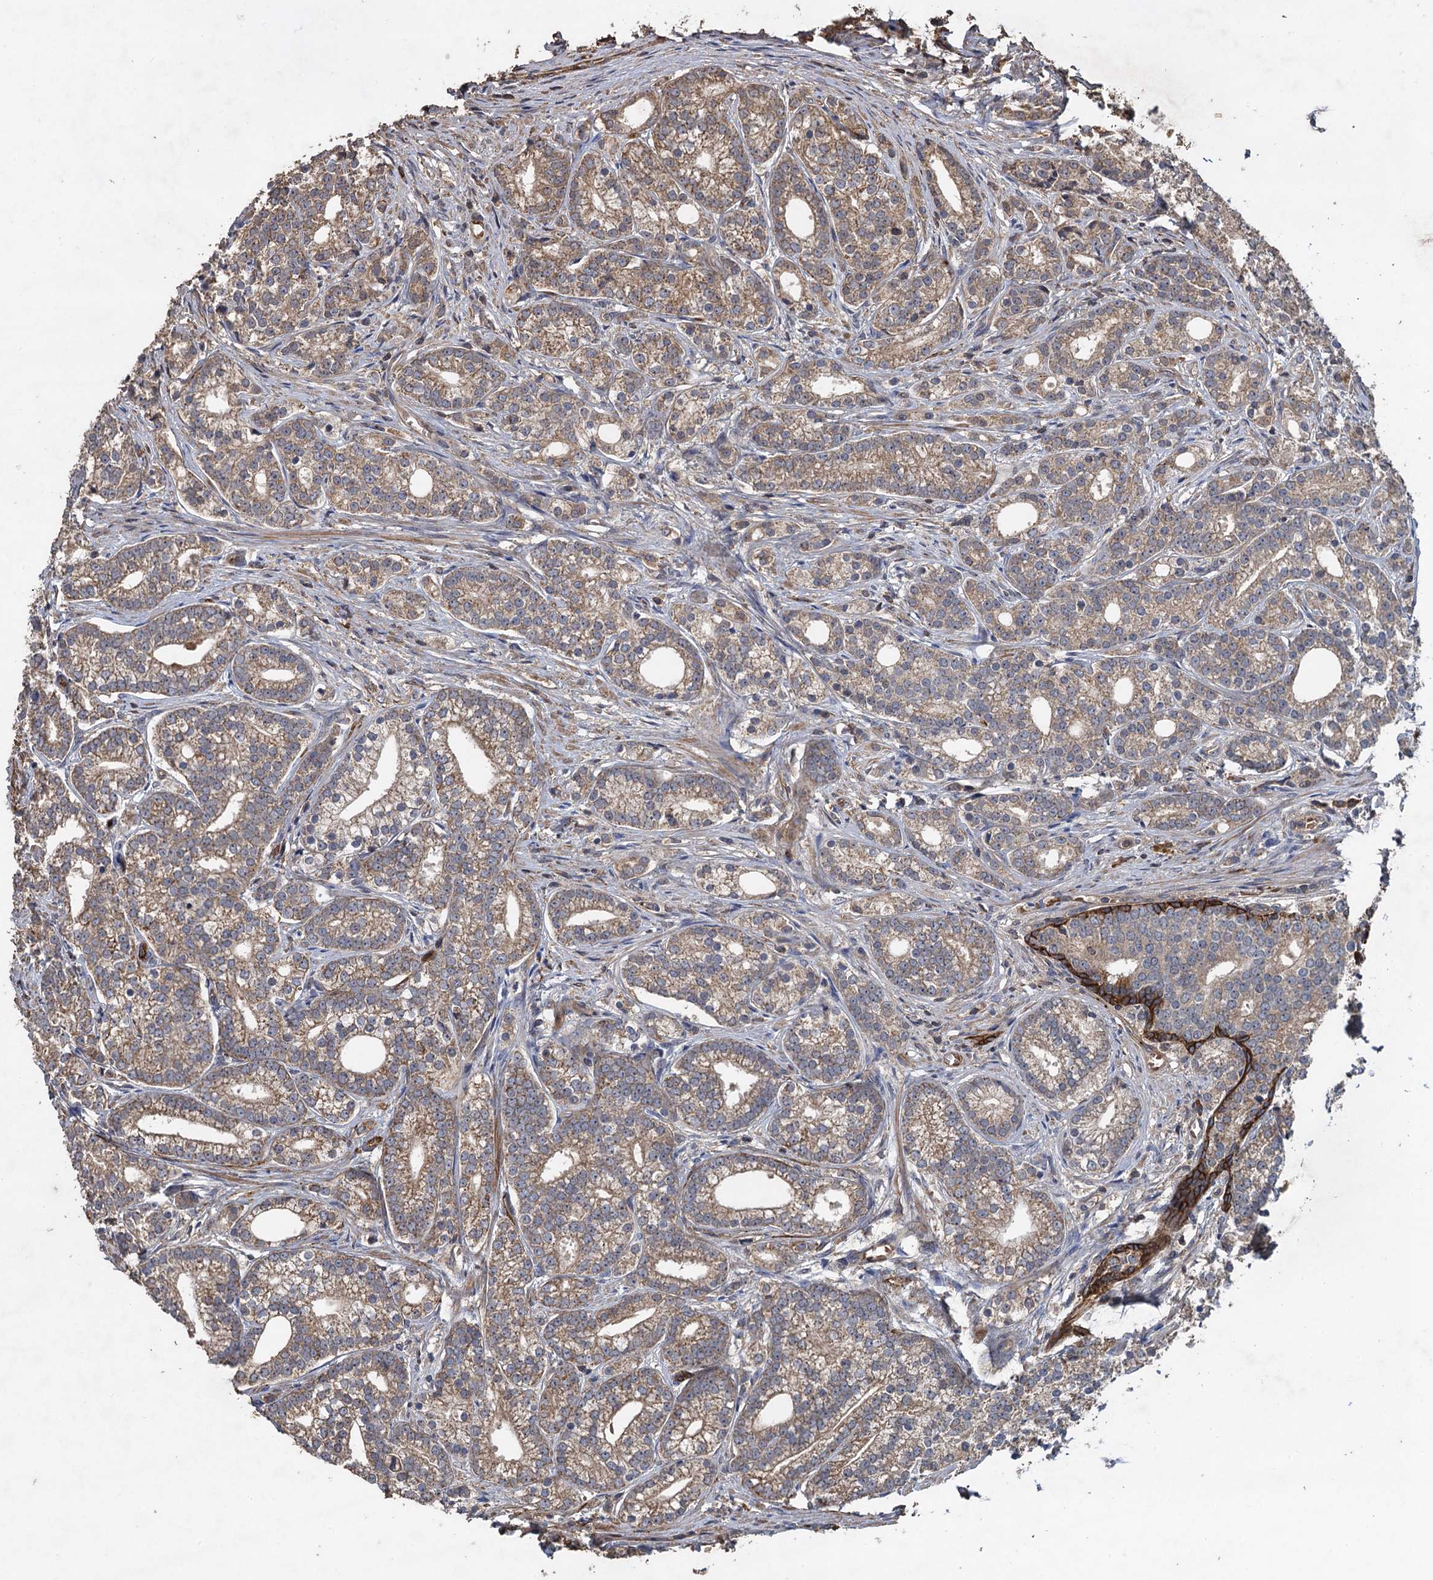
{"staining": {"intensity": "moderate", "quantity": ">75%", "location": "cytoplasmic/membranous"}, "tissue": "prostate cancer", "cell_type": "Tumor cells", "image_type": "cancer", "snomed": [{"axis": "morphology", "description": "Adenocarcinoma, Low grade"}, {"axis": "topography", "description": "Prostate"}], "caption": "Brown immunohistochemical staining in human prostate cancer (adenocarcinoma (low-grade)) demonstrates moderate cytoplasmic/membranous staining in approximately >75% of tumor cells.", "gene": "TXNDC11", "patient": {"sex": "male", "age": 71}}